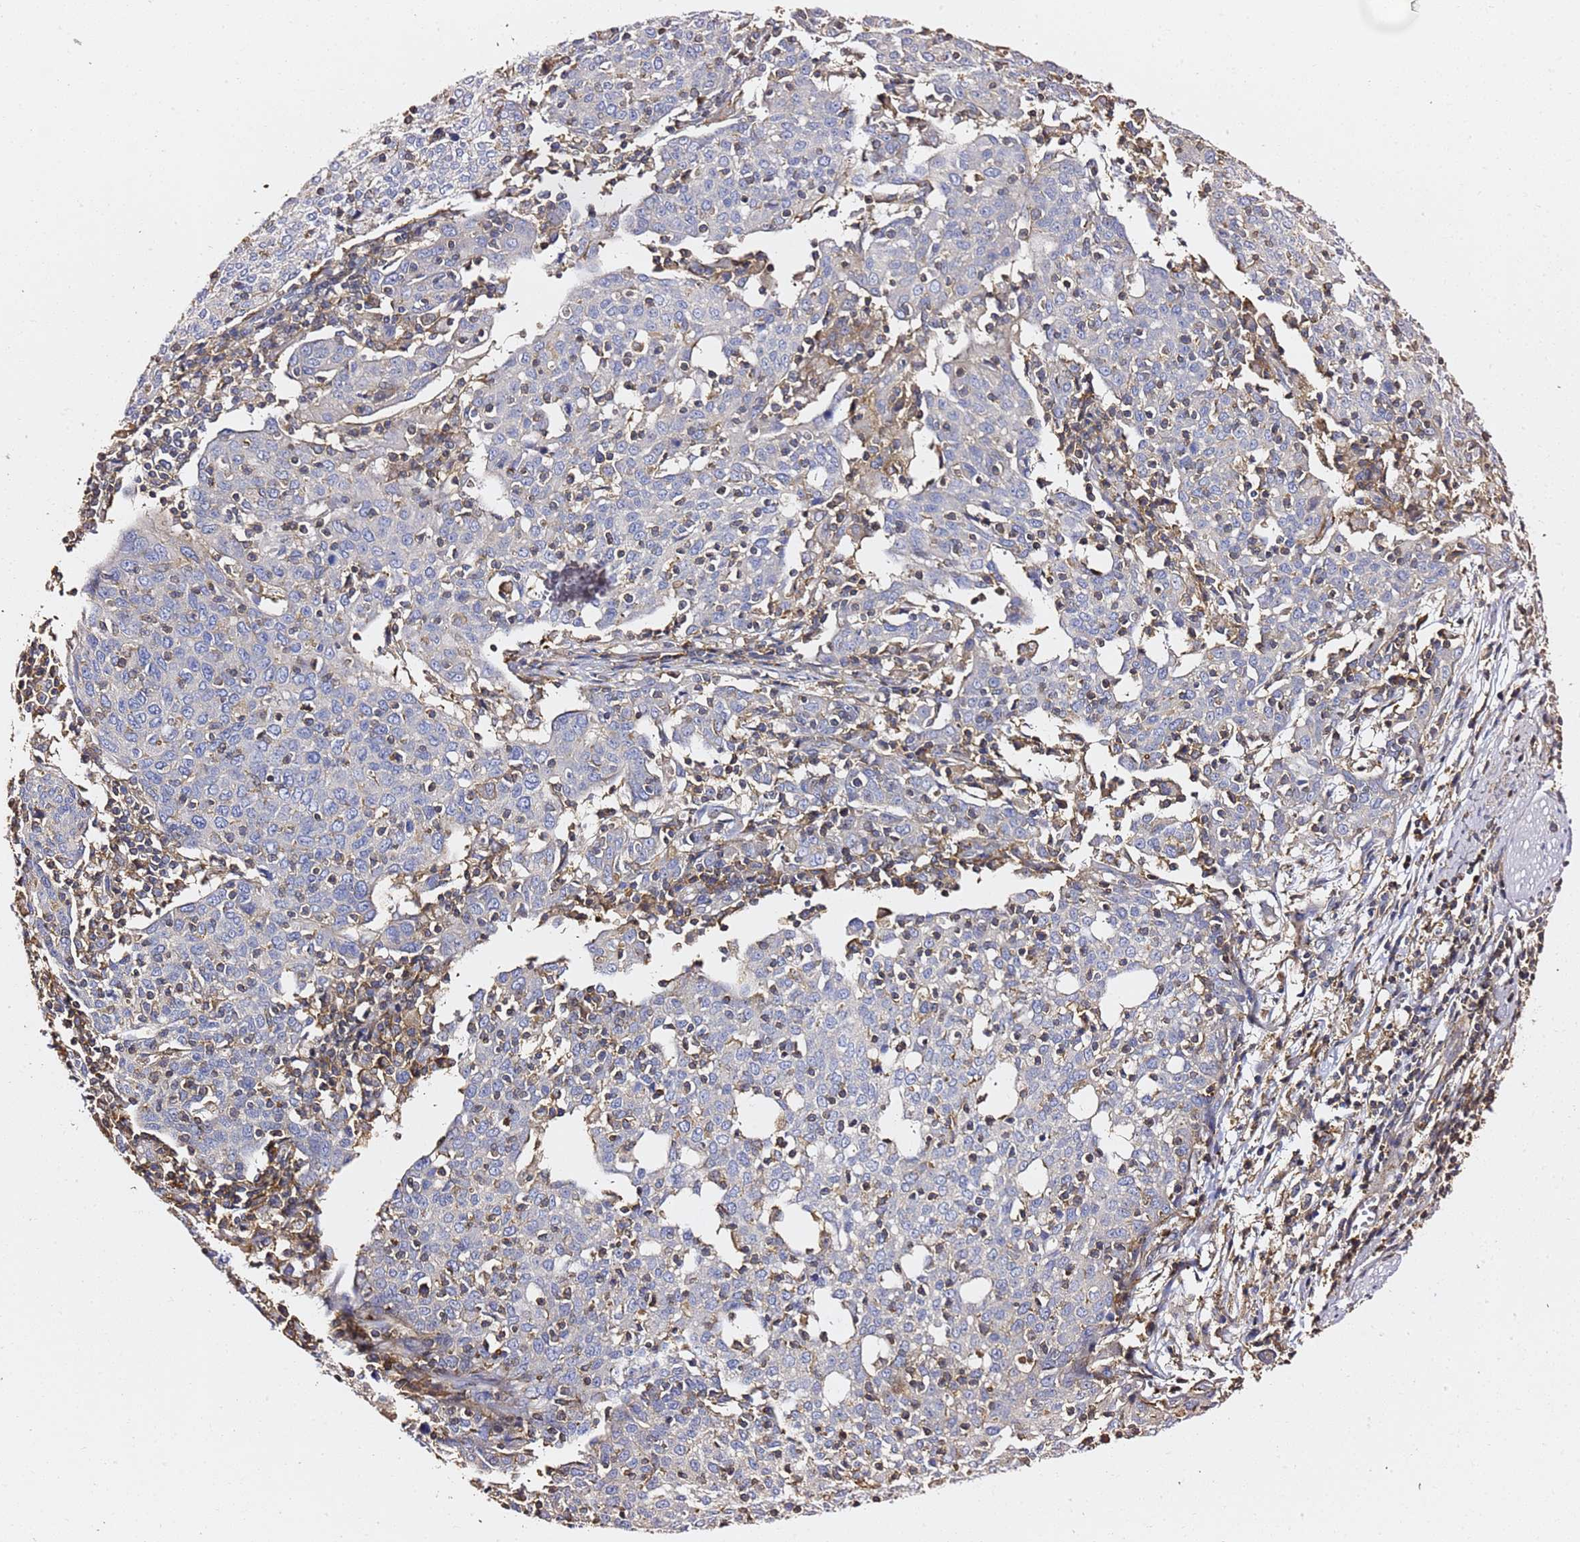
{"staining": {"intensity": "negative", "quantity": "none", "location": "none"}, "tissue": "cervical cancer", "cell_type": "Tumor cells", "image_type": "cancer", "snomed": [{"axis": "morphology", "description": "Squamous cell carcinoma, NOS"}, {"axis": "topography", "description": "Cervix"}], "caption": "Immunohistochemistry photomicrograph of neoplastic tissue: human squamous cell carcinoma (cervical) stained with DAB exhibits no significant protein staining in tumor cells.", "gene": "ZFP36L2", "patient": {"sex": "female", "age": 67}}